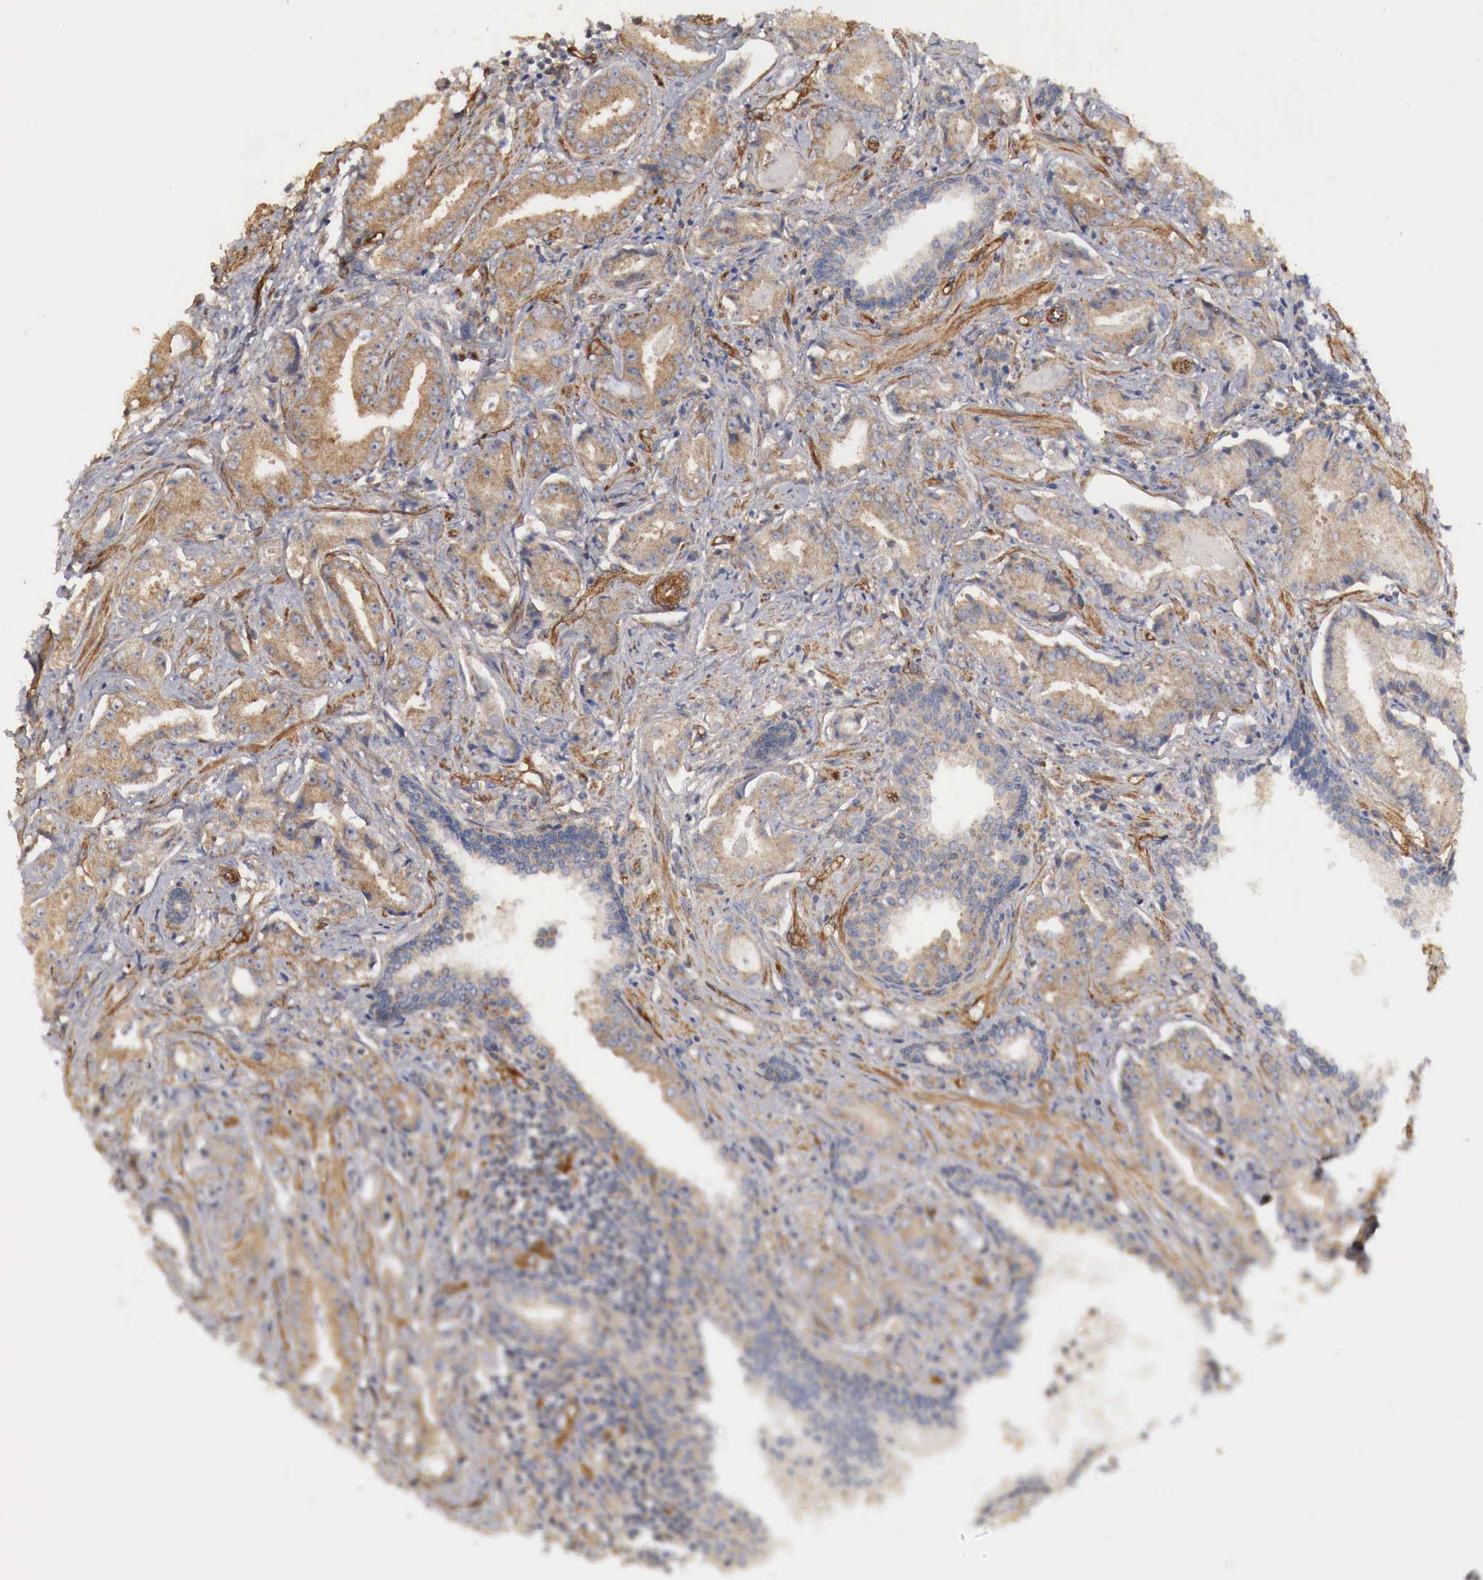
{"staining": {"intensity": "weak", "quantity": ">75%", "location": "cytoplasmic/membranous"}, "tissue": "prostate cancer", "cell_type": "Tumor cells", "image_type": "cancer", "snomed": [{"axis": "morphology", "description": "Adenocarcinoma, Low grade"}, {"axis": "topography", "description": "Prostate"}], "caption": "This is a micrograph of IHC staining of prostate adenocarcinoma (low-grade), which shows weak staining in the cytoplasmic/membranous of tumor cells.", "gene": "ARMCX4", "patient": {"sex": "male", "age": 65}}